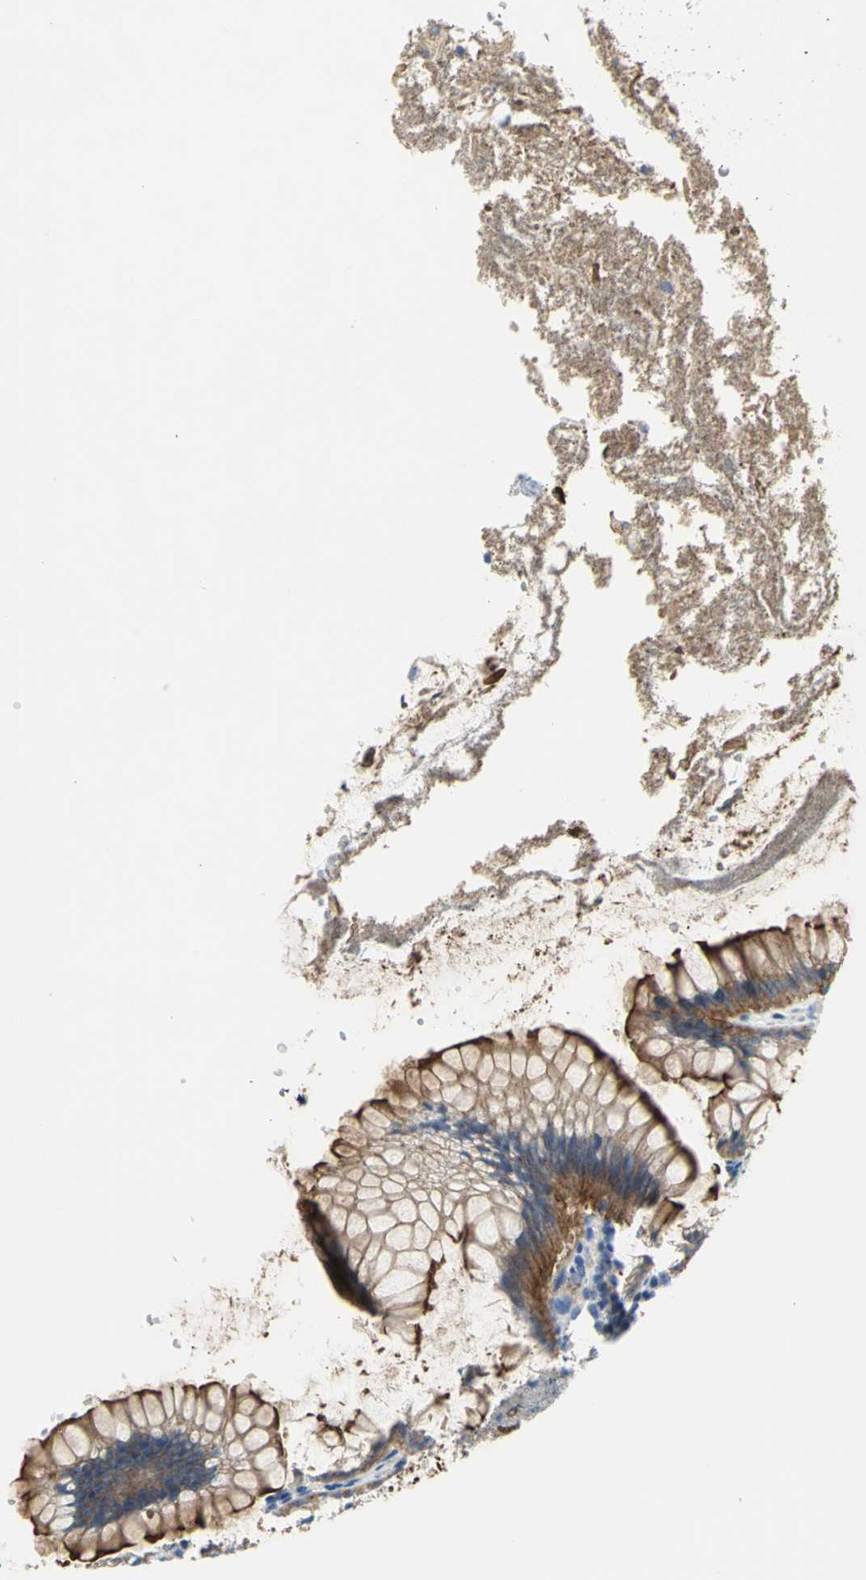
{"staining": {"intensity": "weak", "quantity": ">75%", "location": "cytoplasmic/membranous"}, "tissue": "colon", "cell_type": "Endothelial cells", "image_type": "normal", "snomed": [{"axis": "morphology", "description": "Normal tissue, NOS"}, {"axis": "topography", "description": "Colon"}], "caption": "A micrograph of colon stained for a protein shows weak cytoplasmic/membranous brown staining in endothelial cells. Nuclei are stained in blue.", "gene": "FLNB", "patient": {"sex": "female", "age": 46}}